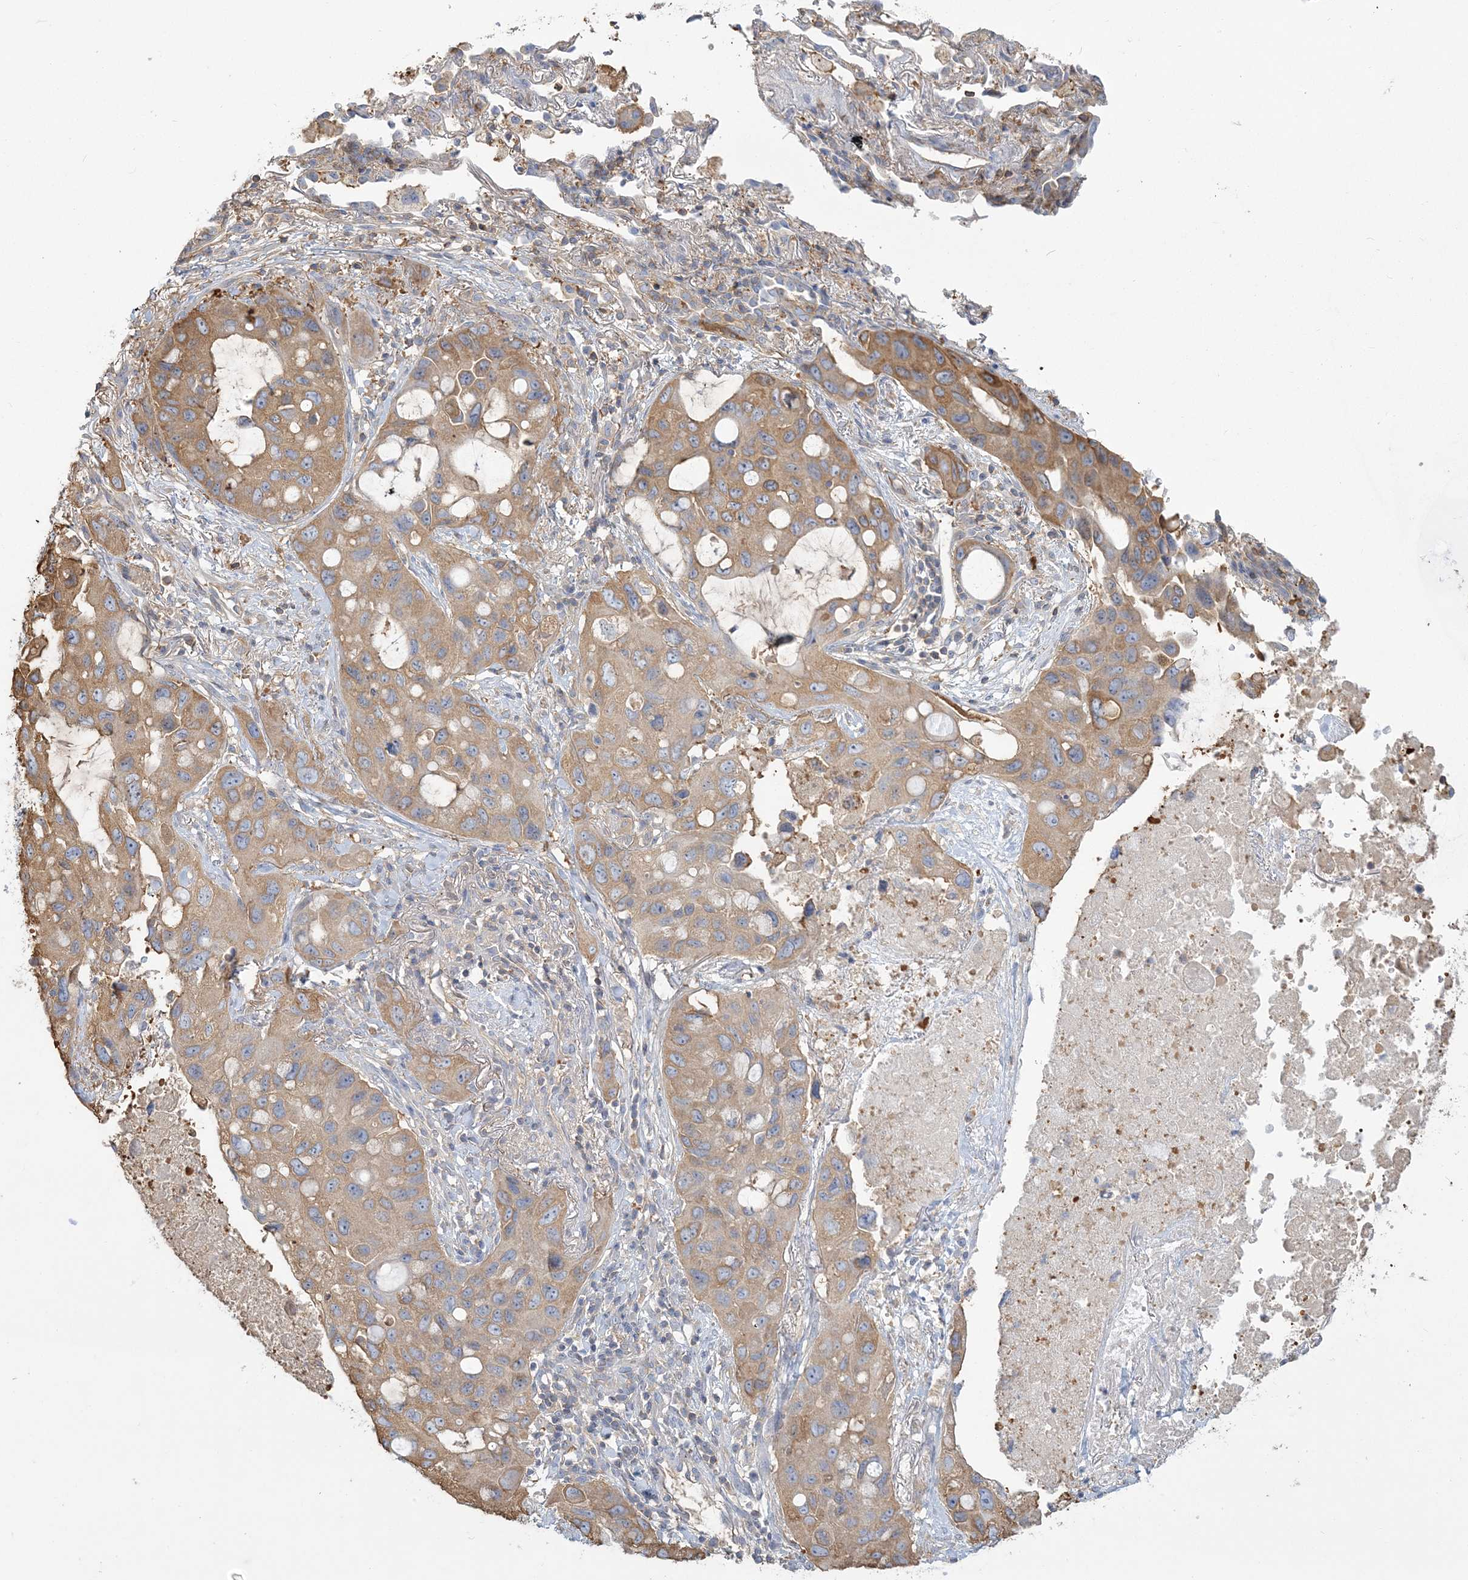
{"staining": {"intensity": "moderate", "quantity": ">75%", "location": "cytoplasmic/membranous"}, "tissue": "lung cancer", "cell_type": "Tumor cells", "image_type": "cancer", "snomed": [{"axis": "morphology", "description": "Squamous cell carcinoma, NOS"}, {"axis": "topography", "description": "Lung"}], "caption": "Immunohistochemistry (IHC) histopathology image of neoplastic tissue: lung squamous cell carcinoma stained using immunohistochemistry (IHC) exhibits medium levels of moderate protein expression localized specifically in the cytoplasmic/membranous of tumor cells, appearing as a cytoplasmic/membranous brown color.", "gene": "ANKS1A", "patient": {"sex": "female", "age": 73}}